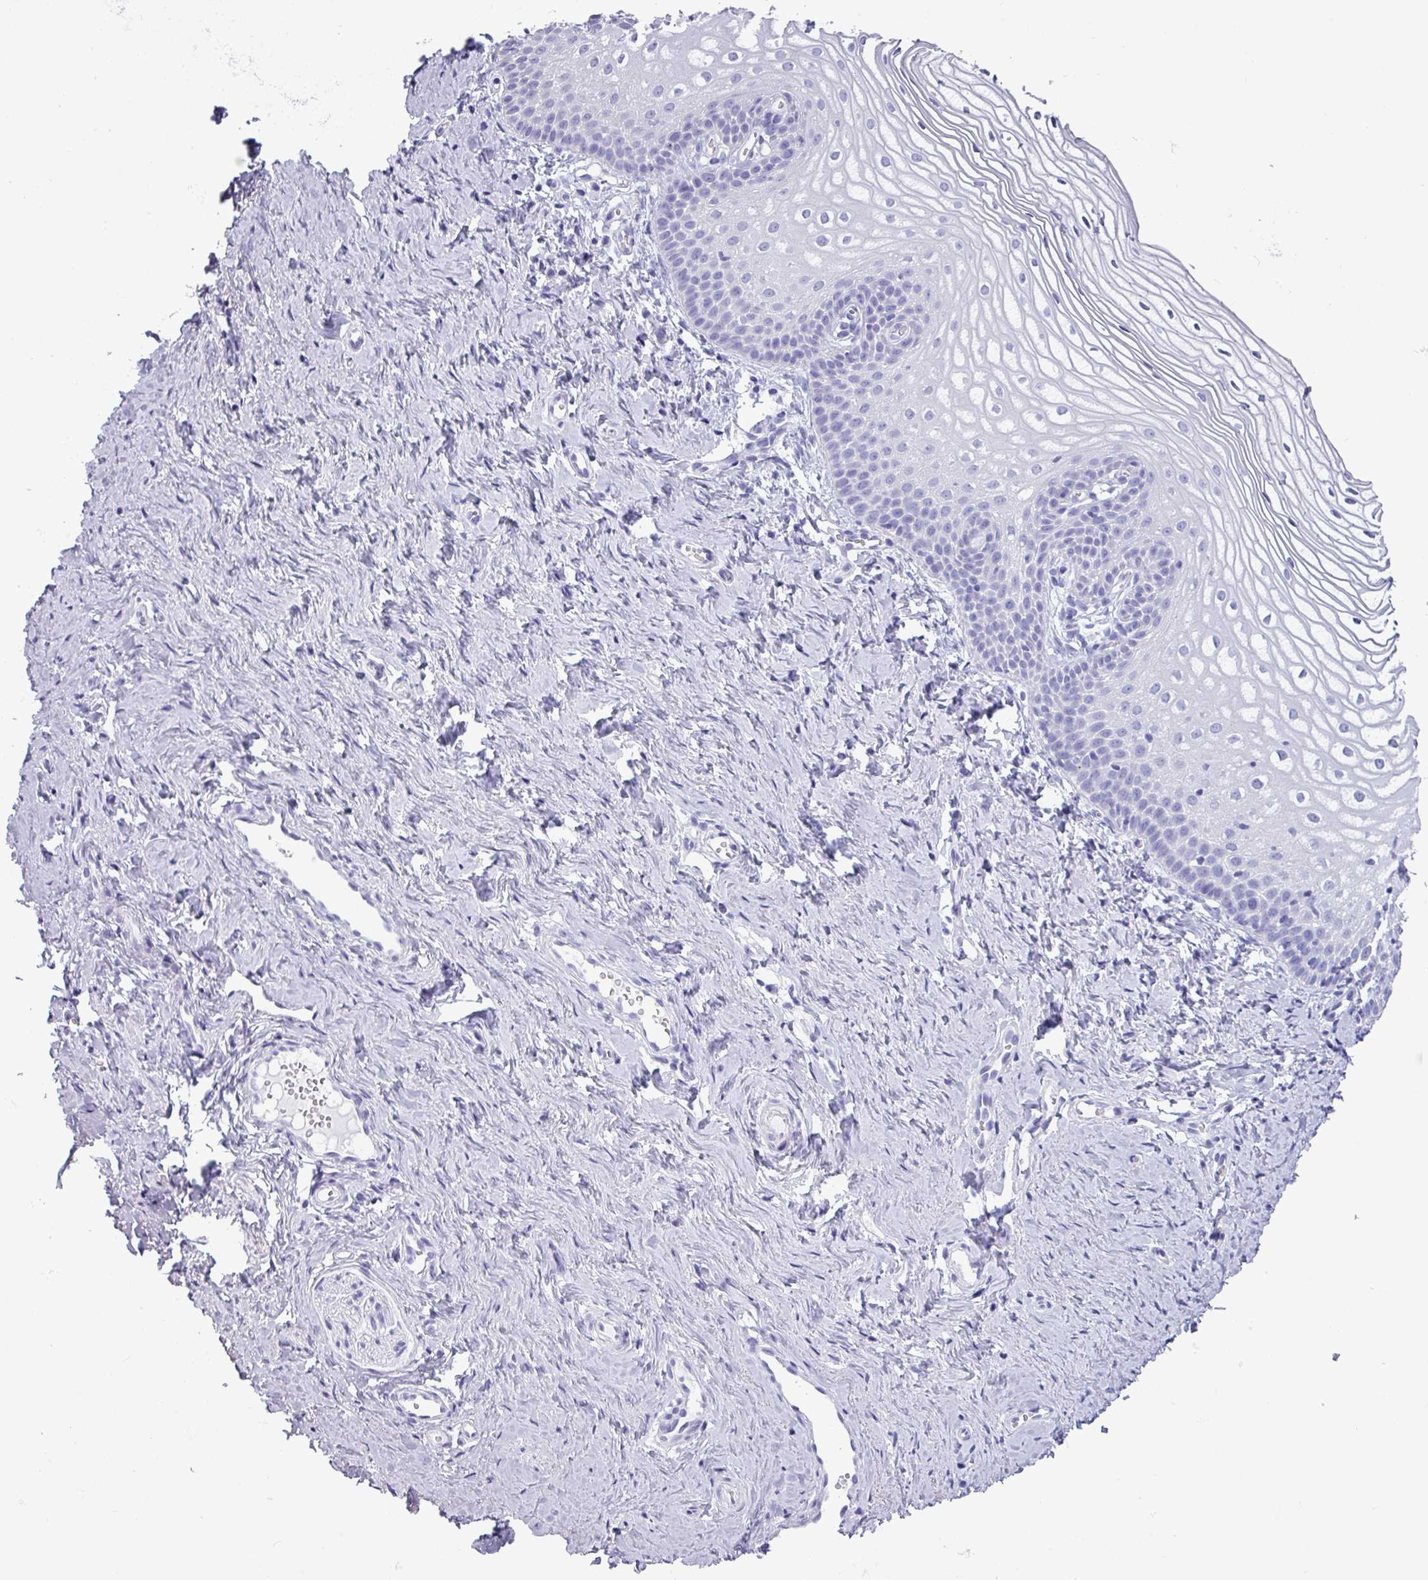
{"staining": {"intensity": "negative", "quantity": "none", "location": "none"}, "tissue": "vagina", "cell_type": "Squamous epithelial cells", "image_type": "normal", "snomed": [{"axis": "morphology", "description": "Normal tissue, NOS"}, {"axis": "topography", "description": "Vagina"}], "caption": "There is no significant expression in squamous epithelial cells of vagina. (DAB (3,3'-diaminobenzidine) immunohistochemistry, high magnification).", "gene": "CAMK1", "patient": {"sex": "female", "age": 56}}